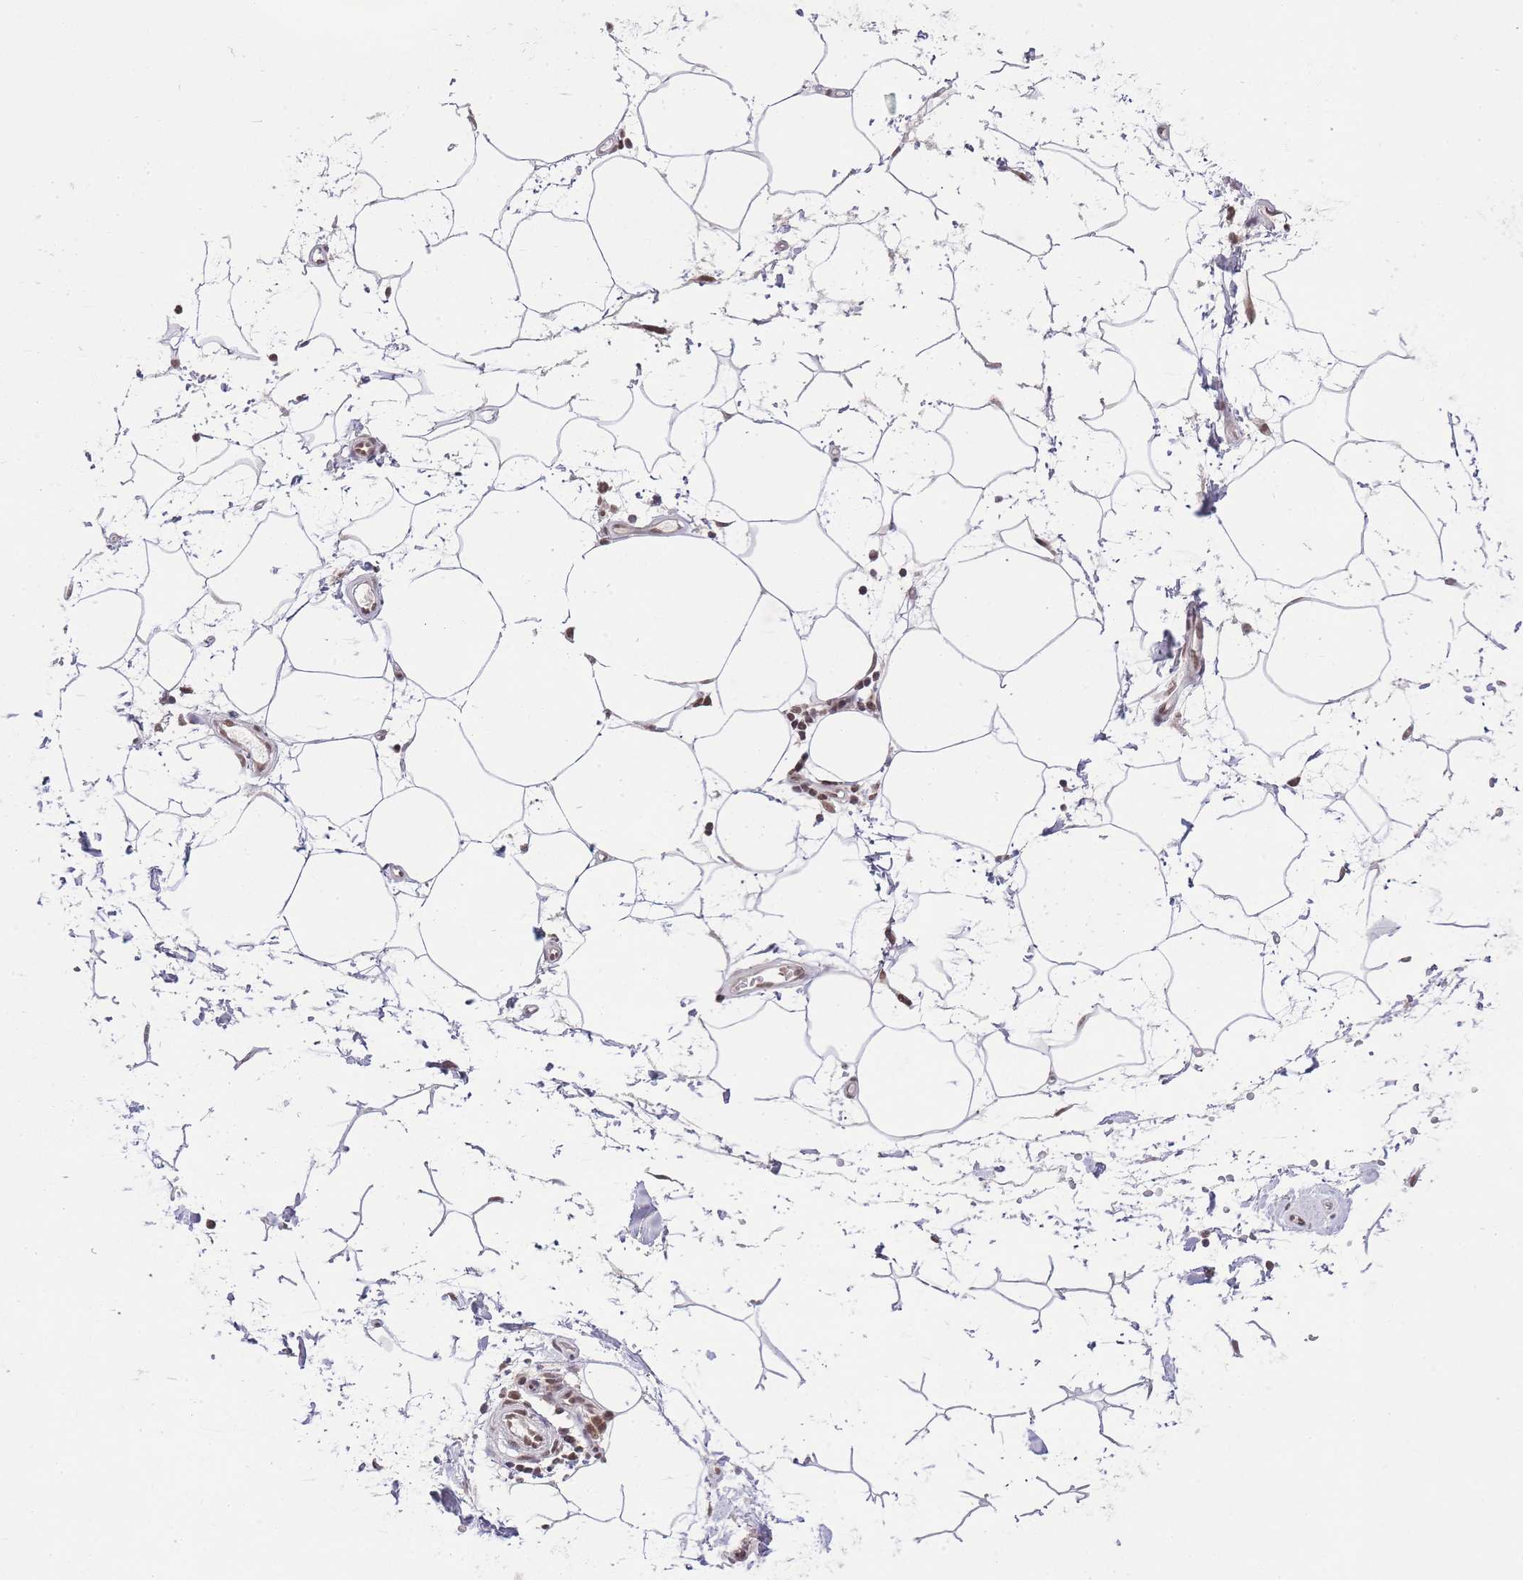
{"staining": {"intensity": "weak", "quantity": ">75%", "location": "nuclear"}, "tissue": "adipose tissue", "cell_type": "Adipocytes", "image_type": "normal", "snomed": [{"axis": "morphology", "description": "Normal tissue, NOS"}, {"axis": "topography", "description": "Soft tissue"}, {"axis": "topography", "description": "Adipose tissue"}, {"axis": "topography", "description": "Vascular tissue"}, {"axis": "topography", "description": "Peripheral nerve tissue"}], "caption": "A photomicrograph of adipose tissue stained for a protein displays weak nuclear brown staining in adipocytes.", "gene": "TMED3", "patient": {"sex": "male", "age": 74}}